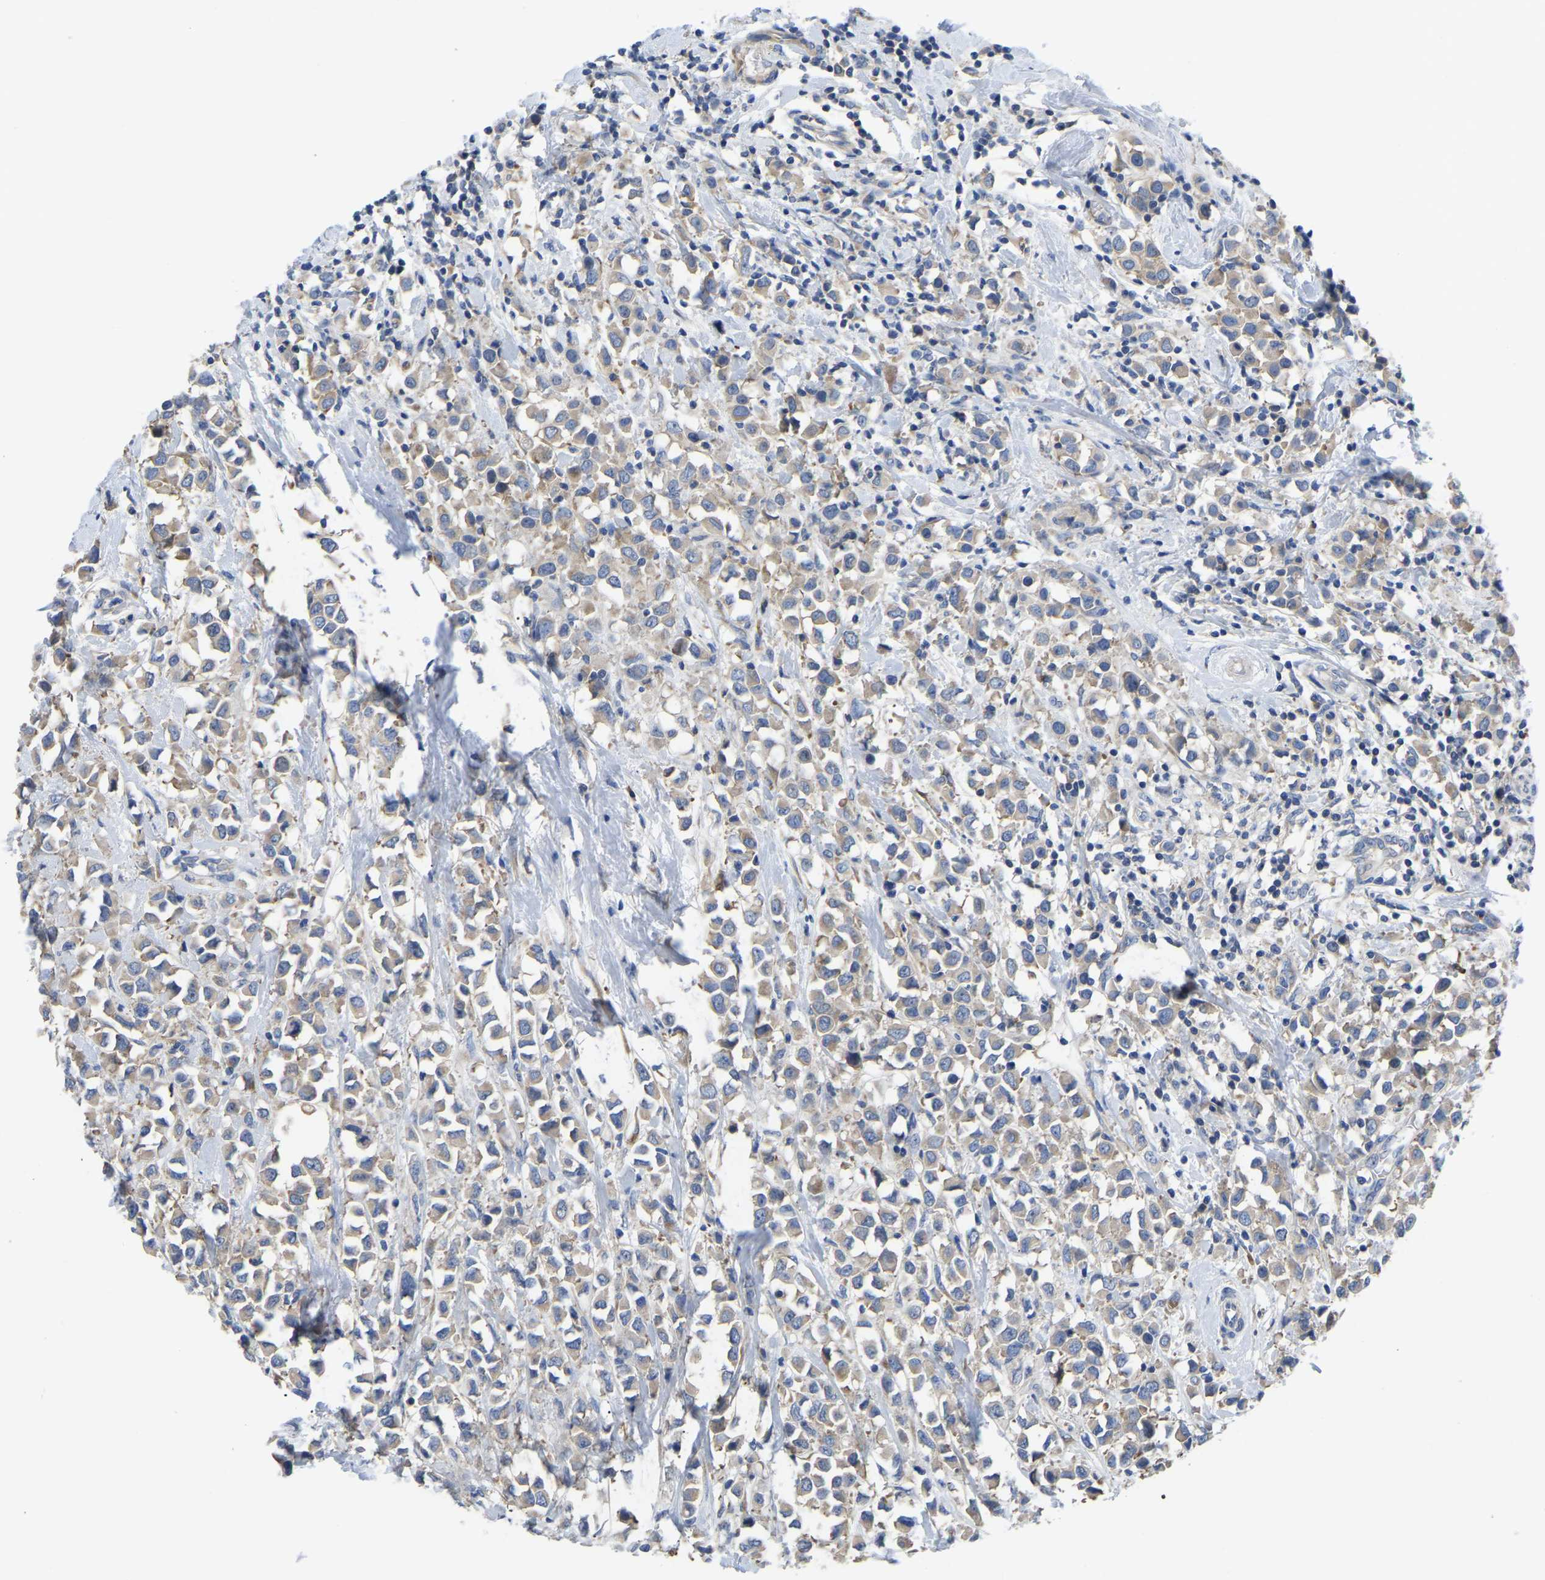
{"staining": {"intensity": "weak", "quantity": ">75%", "location": "cytoplasmic/membranous"}, "tissue": "breast cancer", "cell_type": "Tumor cells", "image_type": "cancer", "snomed": [{"axis": "morphology", "description": "Duct carcinoma"}, {"axis": "topography", "description": "Breast"}], "caption": "Weak cytoplasmic/membranous positivity is appreciated in about >75% of tumor cells in breast infiltrating ductal carcinoma. (brown staining indicates protein expression, while blue staining denotes nuclei).", "gene": "ABCA10", "patient": {"sex": "female", "age": 61}}